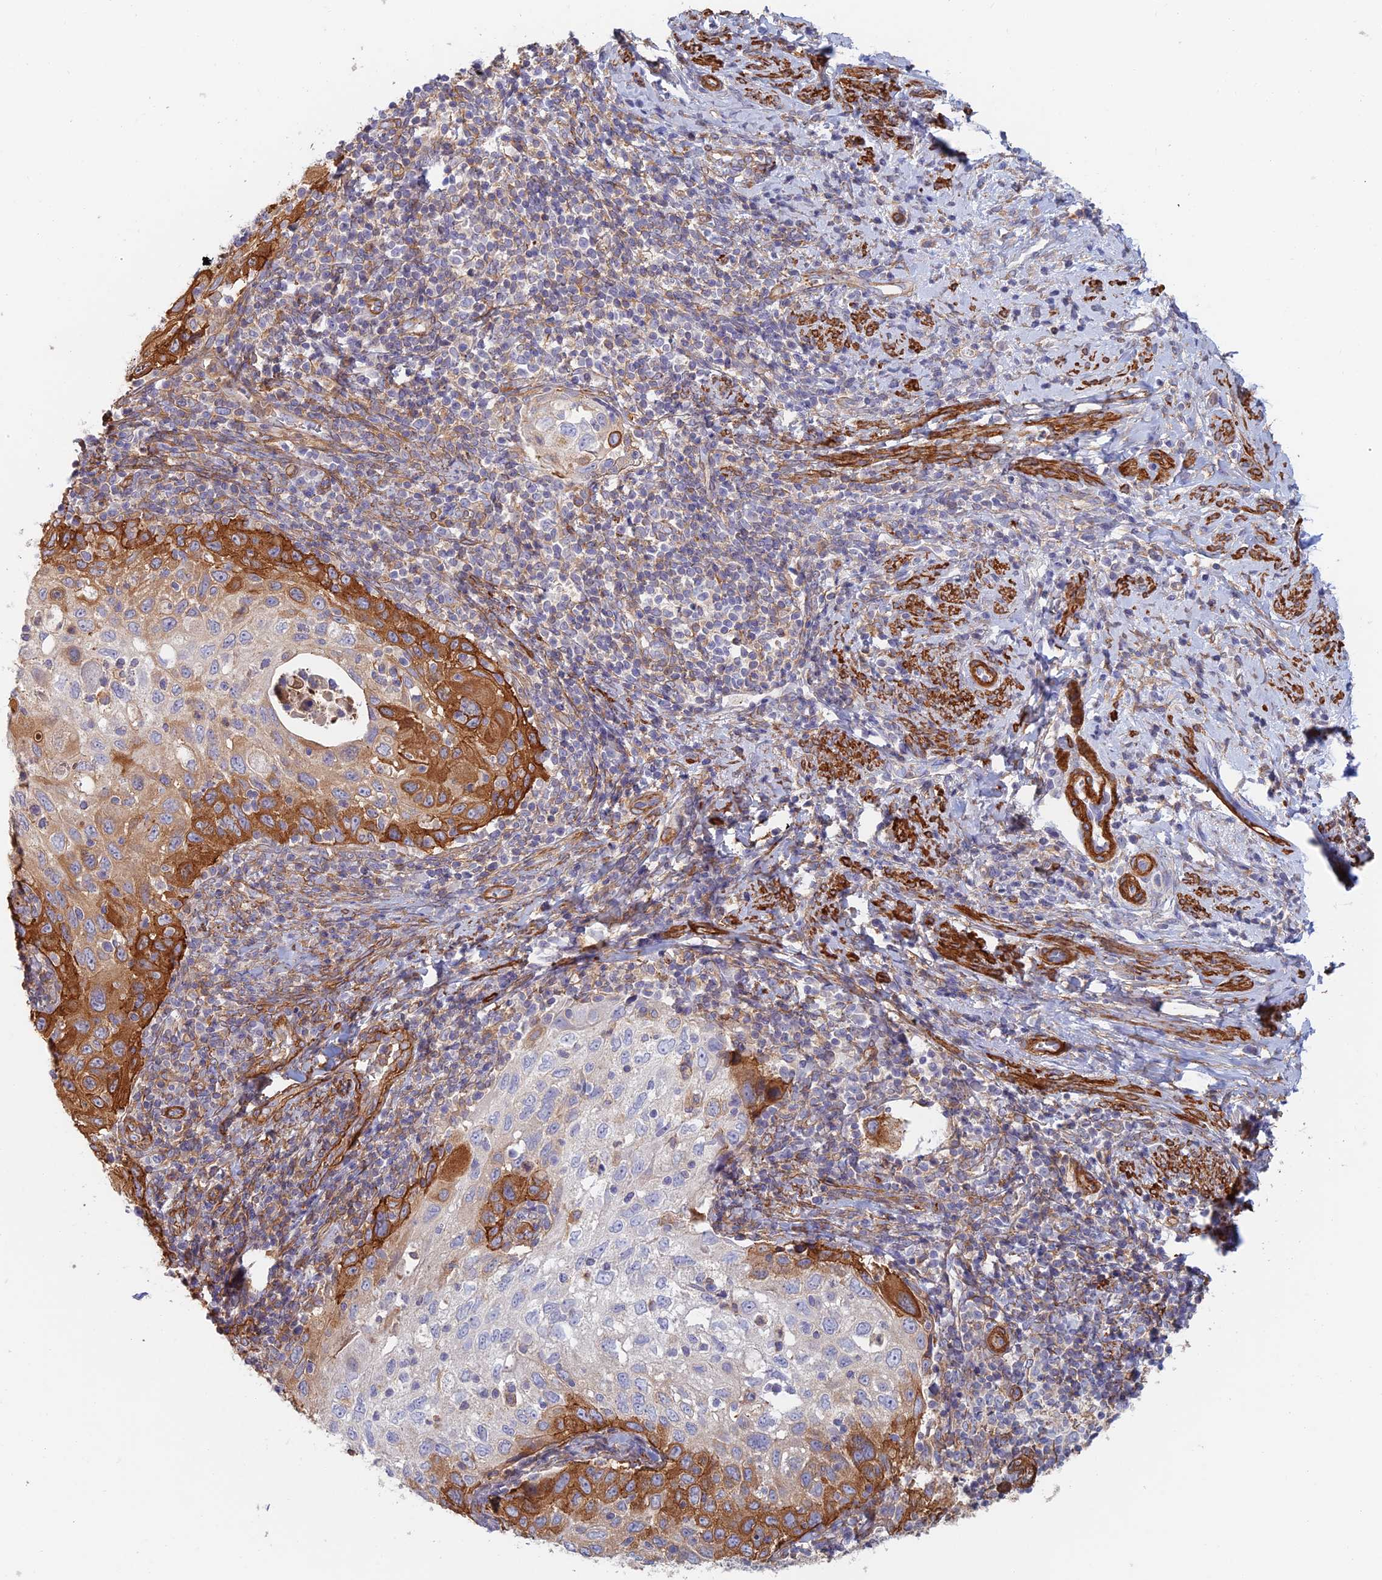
{"staining": {"intensity": "strong", "quantity": "<25%", "location": "cytoplasmic/membranous"}, "tissue": "cervical cancer", "cell_type": "Tumor cells", "image_type": "cancer", "snomed": [{"axis": "morphology", "description": "Squamous cell carcinoma, NOS"}, {"axis": "topography", "description": "Cervix"}], "caption": "Immunohistochemistry of cervical cancer (squamous cell carcinoma) displays medium levels of strong cytoplasmic/membranous expression in about <25% of tumor cells. (DAB (3,3'-diaminobenzidine) IHC with brightfield microscopy, high magnification).", "gene": "PAK4", "patient": {"sex": "female", "age": 70}}